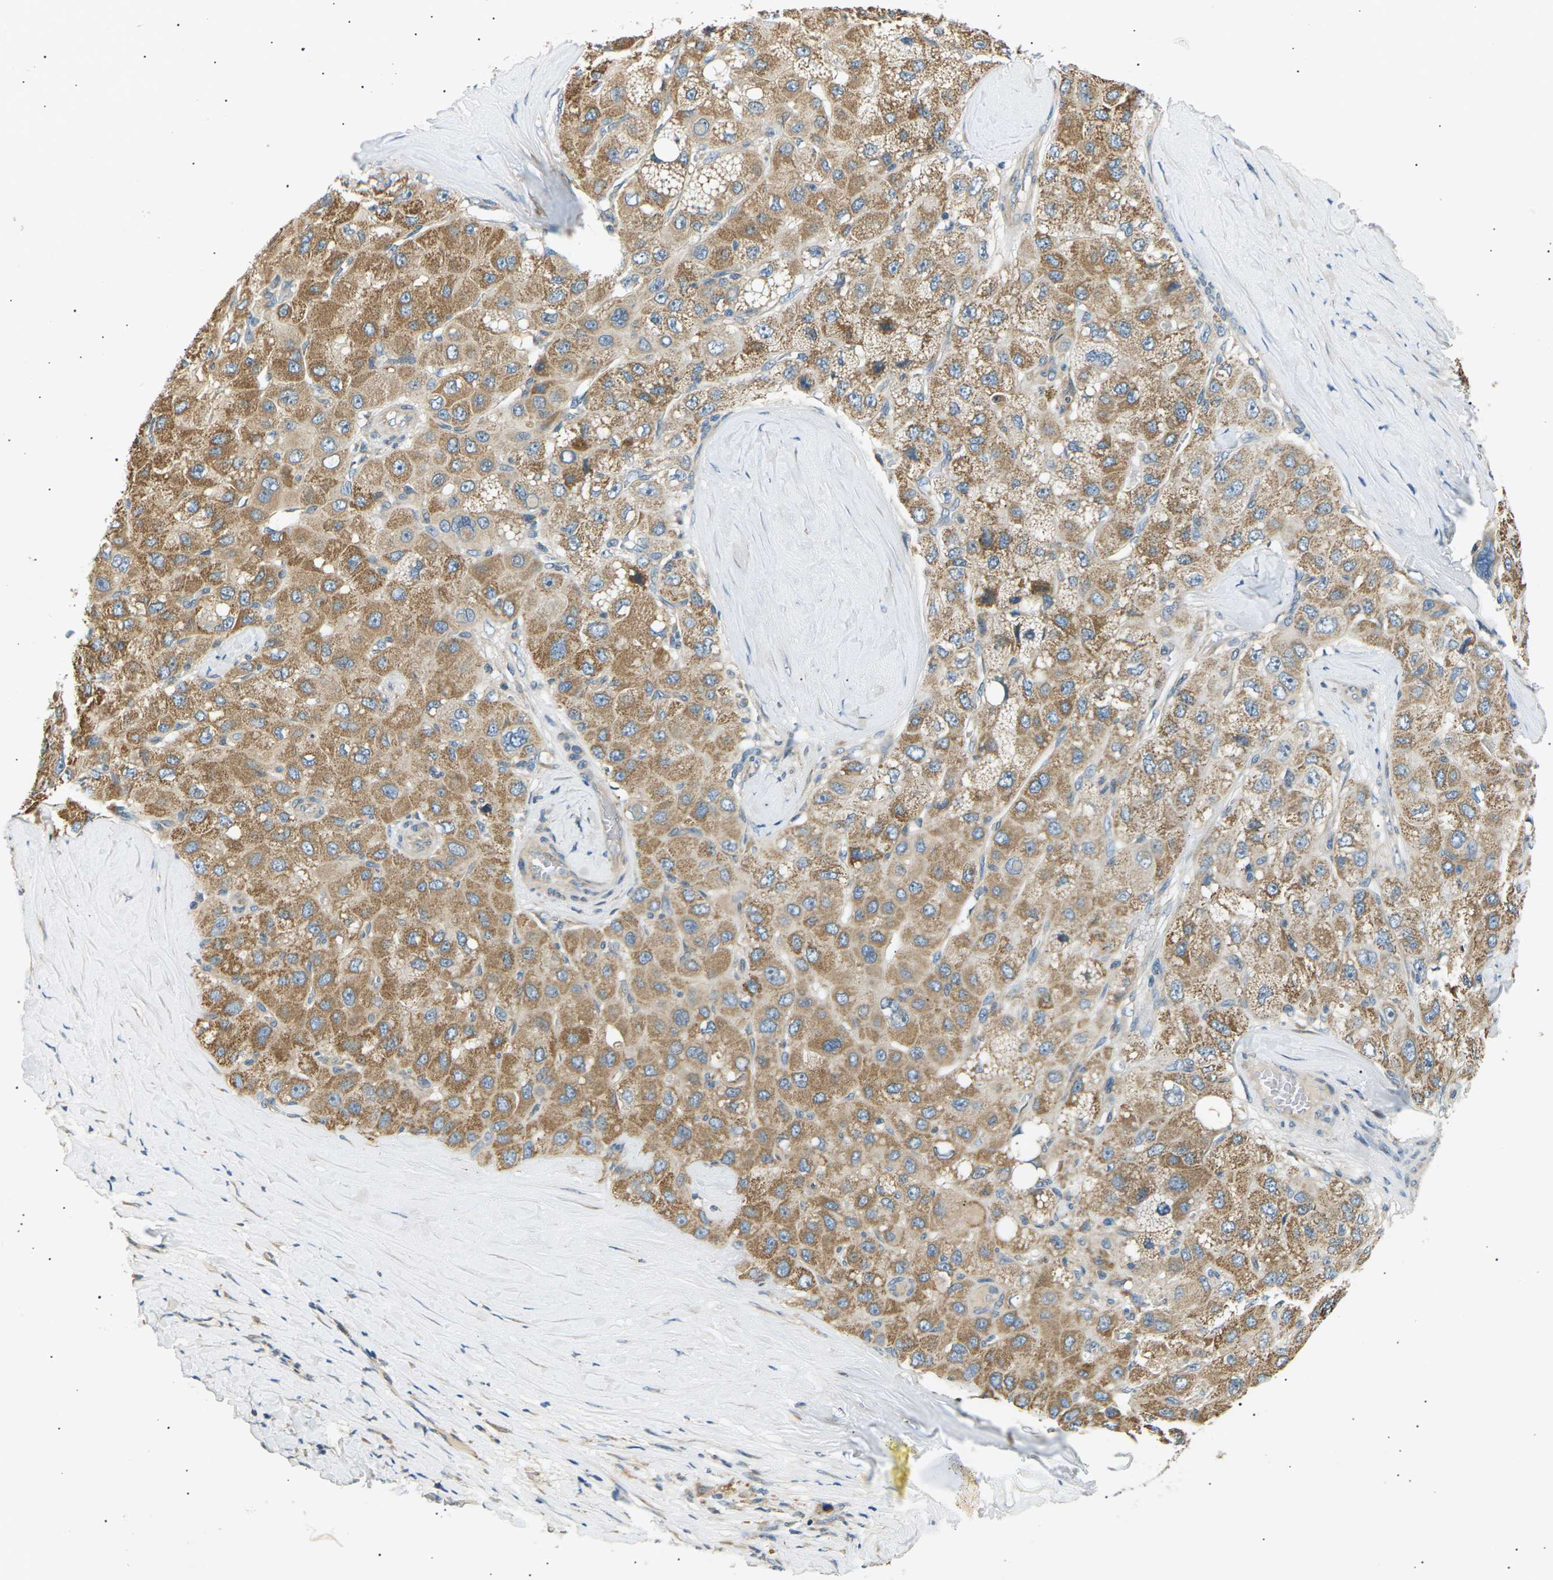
{"staining": {"intensity": "moderate", "quantity": ">75%", "location": "cytoplasmic/membranous"}, "tissue": "liver cancer", "cell_type": "Tumor cells", "image_type": "cancer", "snomed": [{"axis": "morphology", "description": "Carcinoma, Hepatocellular, NOS"}, {"axis": "topography", "description": "Liver"}], "caption": "Immunohistochemistry (IHC) photomicrograph of neoplastic tissue: liver cancer stained using immunohistochemistry displays medium levels of moderate protein expression localized specifically in the cytoplasmic/membranous of tumor cells, appearing as a cytoplasmic/membranous brown color.", "gene": "TBC1D8", "patient": {"sex": "male", "age": 80}}